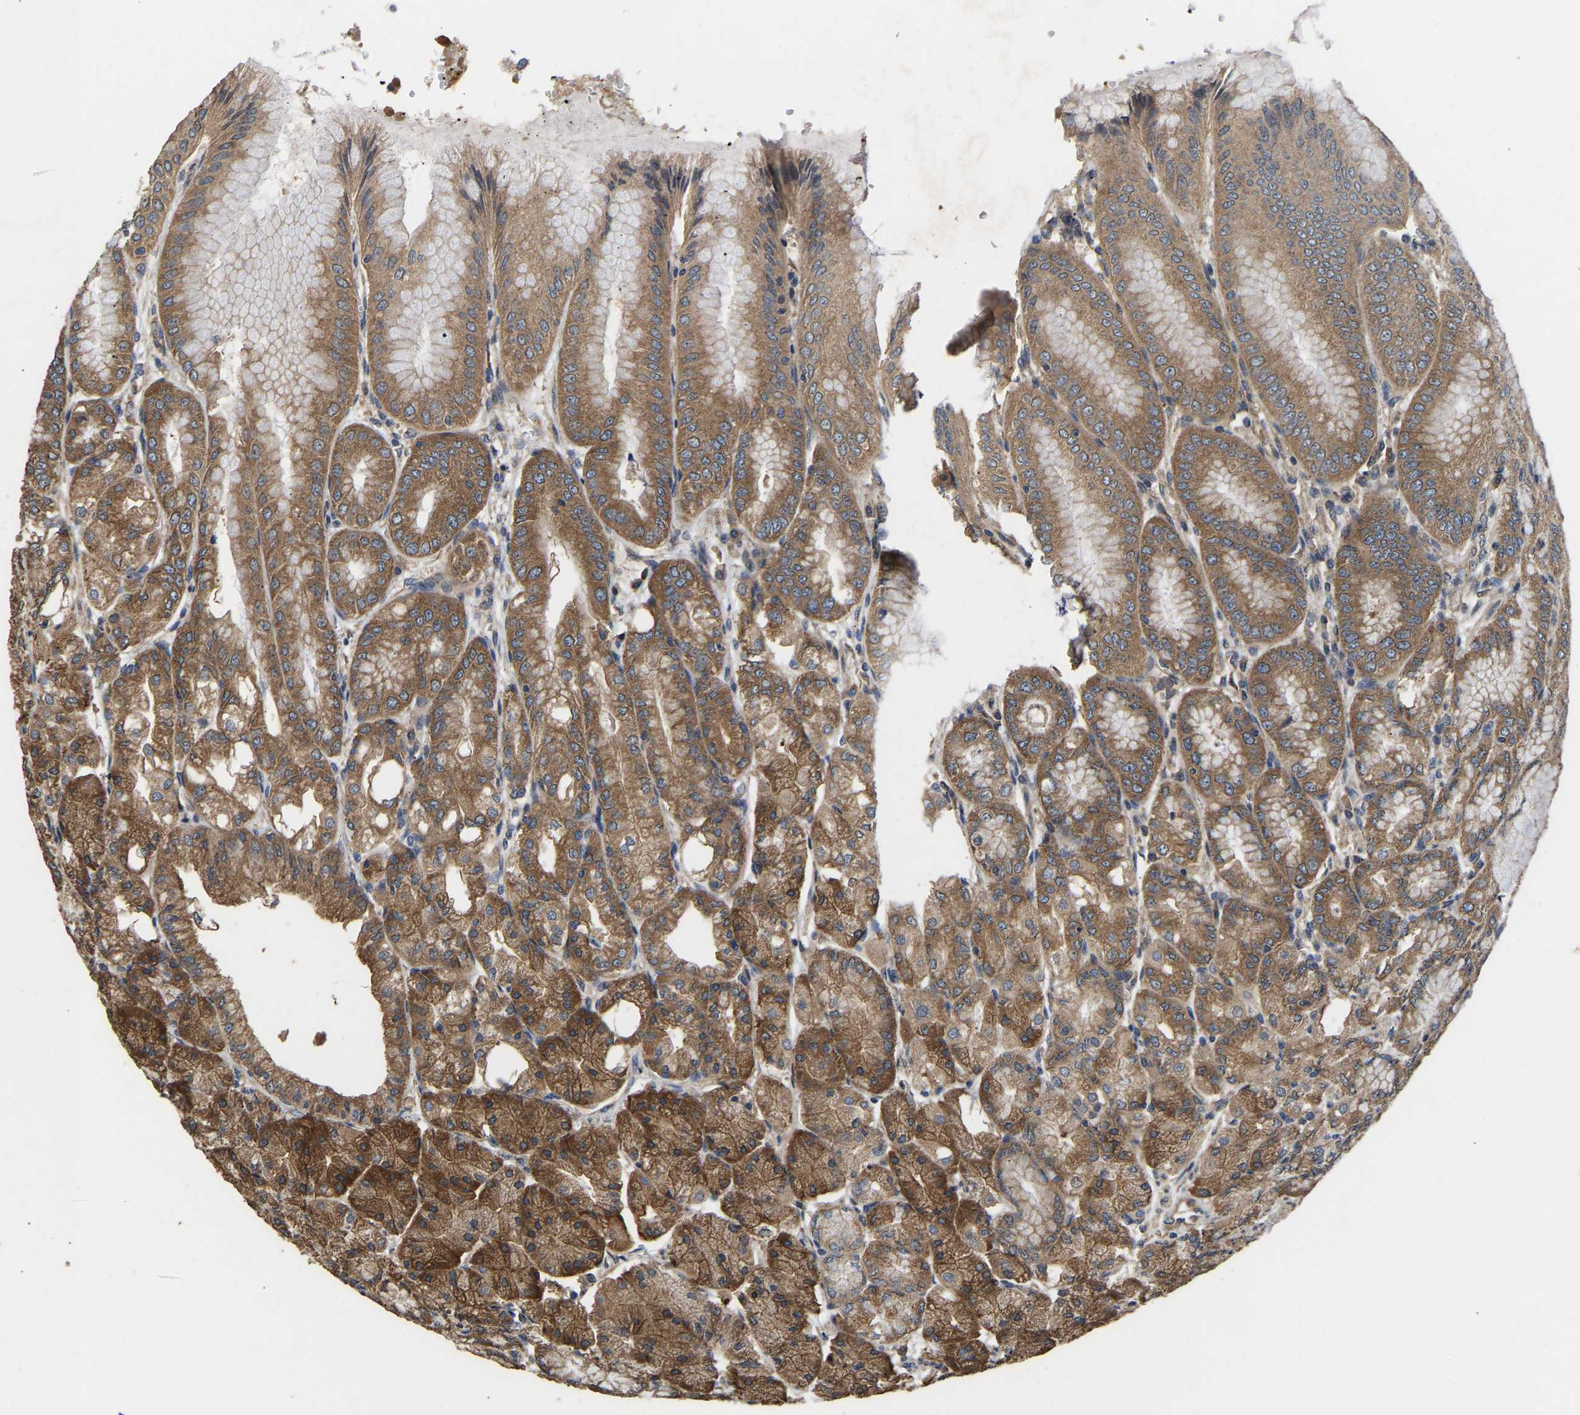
{"staining": {"intensity": "moderate", "quantity": ">75%", "location": "cytoplasmic/membranous"}, "tissue": "stomach", "cell_type": "Glandular cells", "image_type": "normal", "snomed": [{"axis": "morphology", "description": "Normal tissue, NOS"}, {"axis": "topography", "description": "Stomach, lower"}], "caption": "DAB immunohistochemical staining of benign human stomach reveals moderate cytoplasmic/membranous protein expression in approximately >75% of glandular cells. (Brightfield microscopy of DAB IHC at high magnification).", "gene": "AIMP2", "patient": {"sex": "male", "age": 71}}